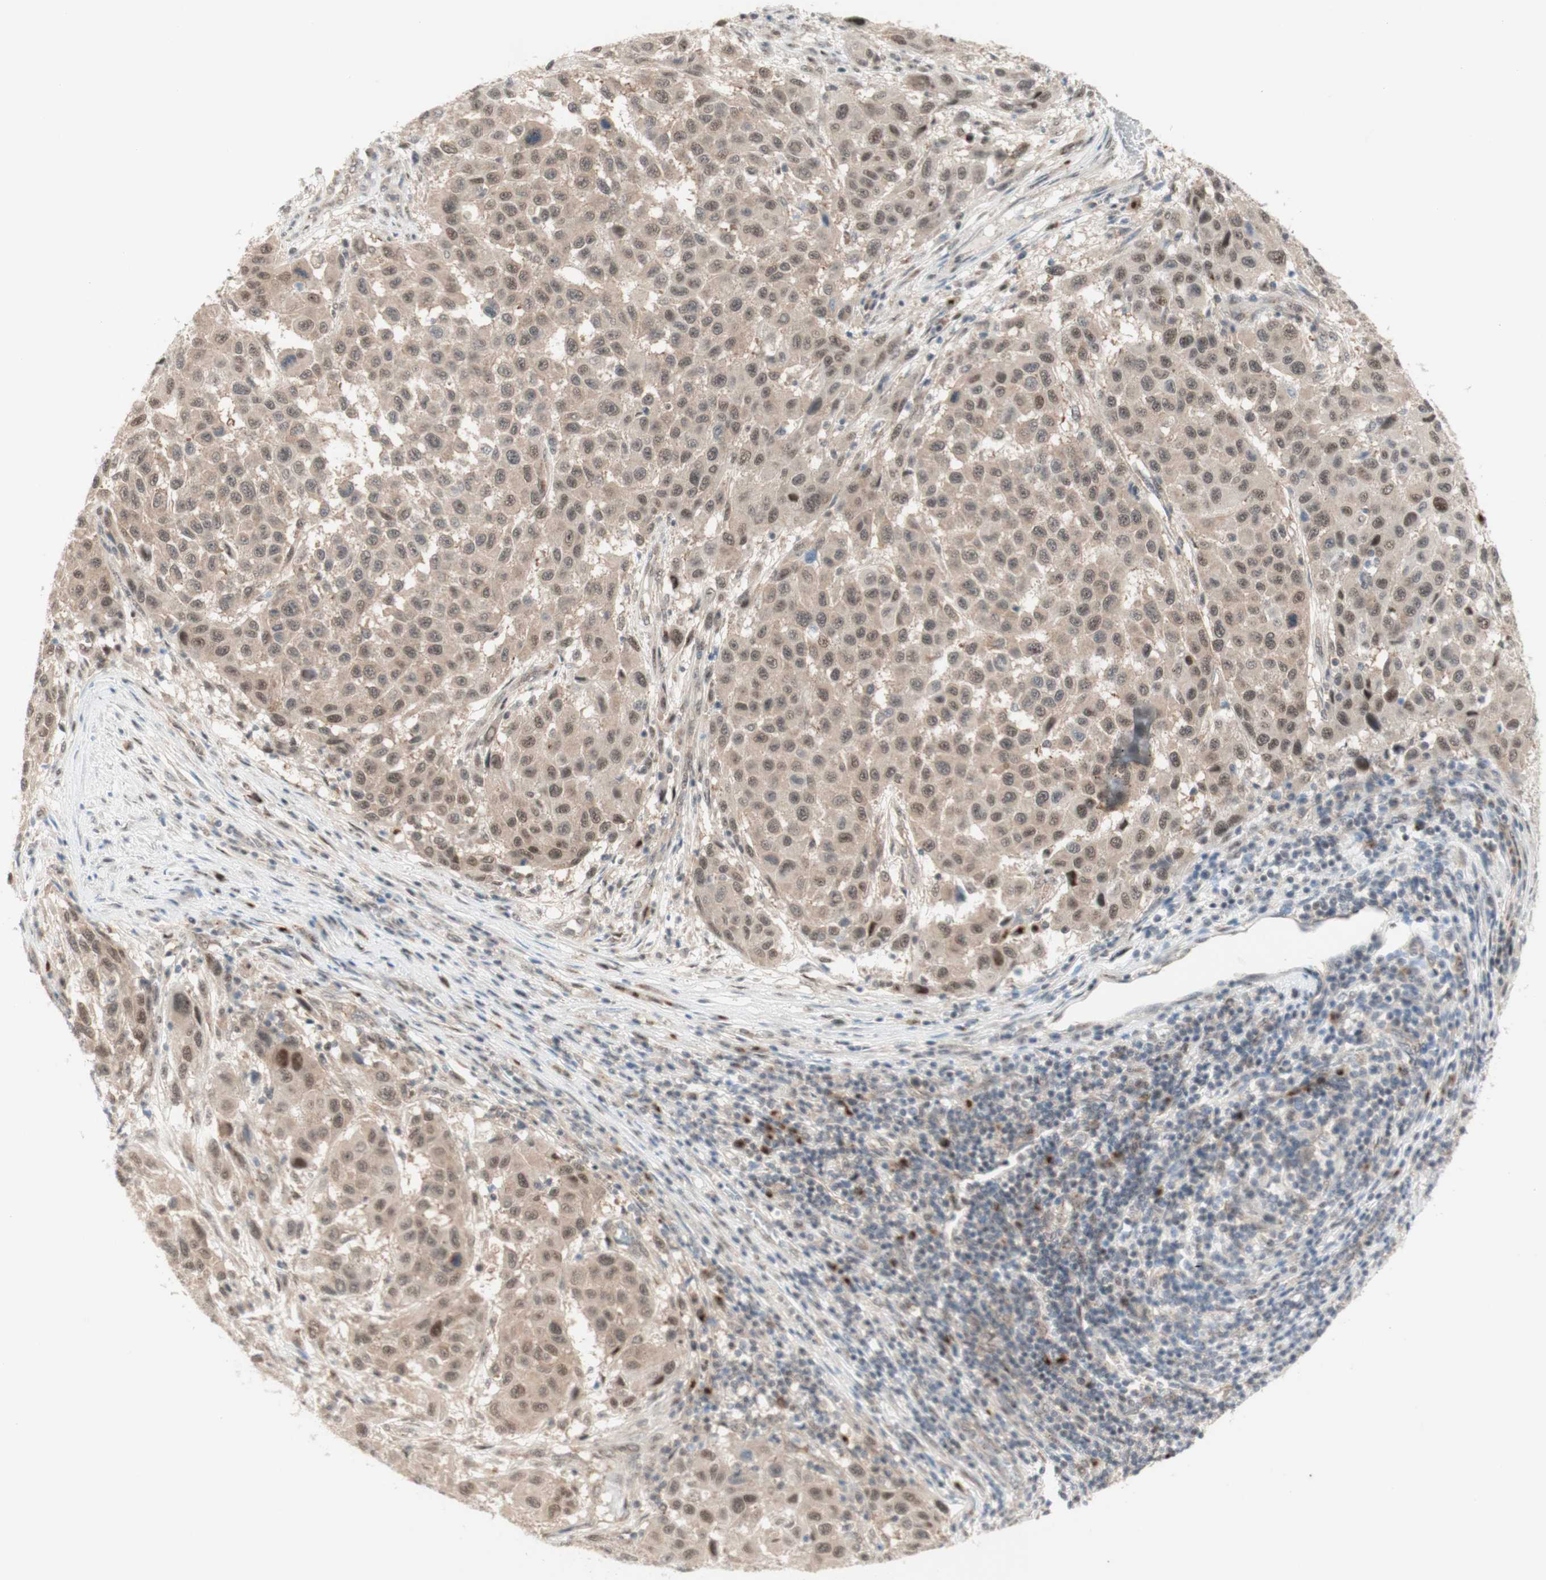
{"staining": {"intensity": "moderate", "quantity": ">75%", "location": "cytoplasmic/membranous"}, "tissue": "melanoma", "cell_type": "Tumor cells", "image_type": "cancer", "snomed": [{"axis": "morphology", "description": "Malignant melanoma, Metastatic site"}, {"axis": "topography", "description": "Lymph node"}], "caption": "A brown stain shows moderate cytoplasmic/membranous staining of a protein in malignant melanoma (metastatic site) tumor cells.", "gene": "CYLD", "patient": {"sex": "male", "age": 61}}